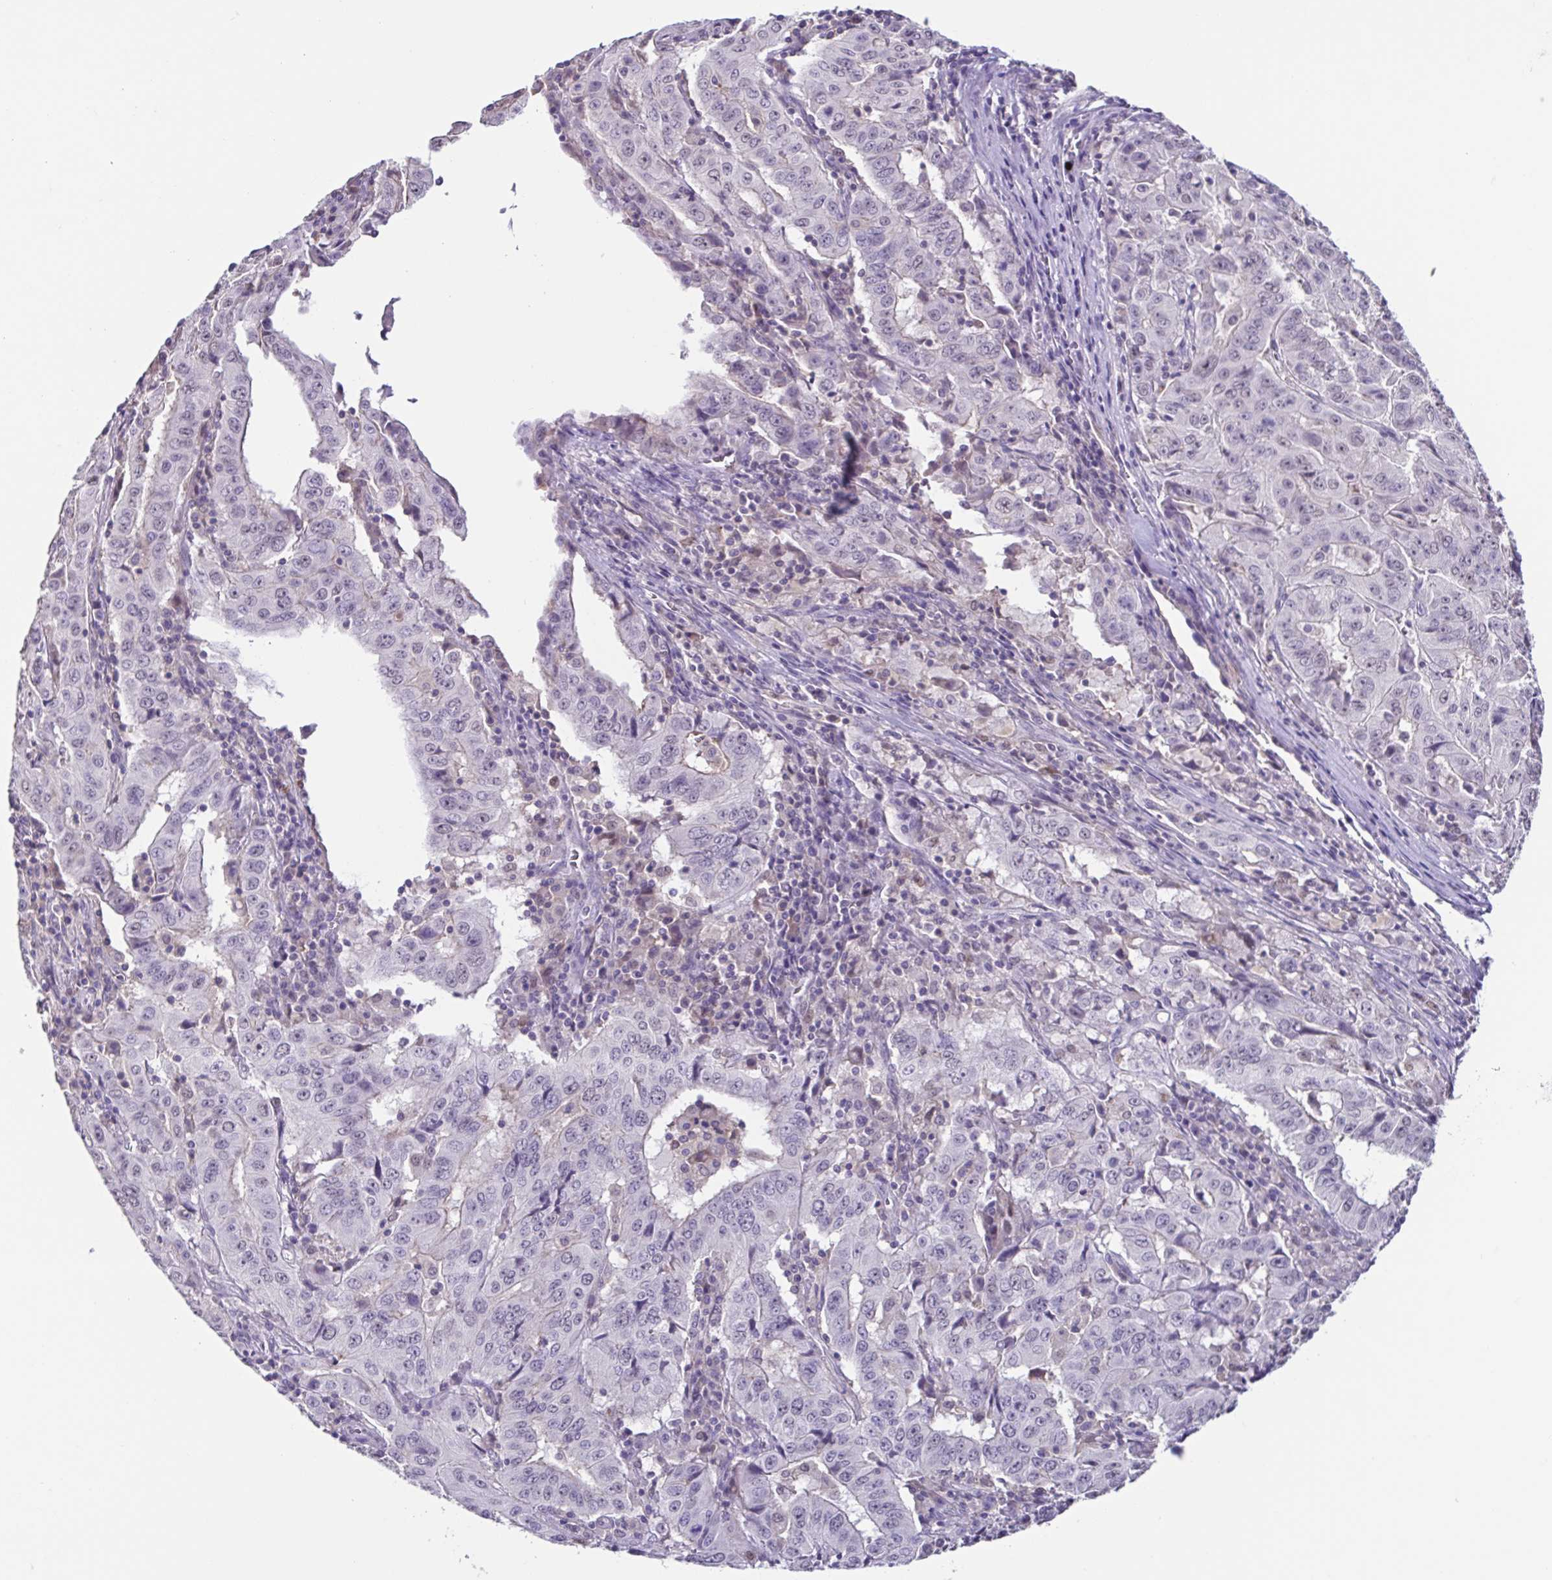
{"staining": {"intensity": "negative", "quantity": "none", "location": "none"}, "tissue": "pancreatic cancer", "cell_type": "Tumor cells", "image_type": "cancer", "snomed": [{"axis": "morphology", "description": "Adenocarcinoma, NOS"}, {"axis": "topography", "description": "Pancreas"}], "caption": "Immunohistochemistry photomicrograph of pancreatic adenocarcinoma stained for a protein (brown), which displays no staining in tumor cells. Brightfield microscopy of immunohistochemistry stained with DAB (brown) and hematoxylin (blue), captured at high magnification.", "gene": "ACTRT3", "patient": {"sex": "male", "age": 63}}